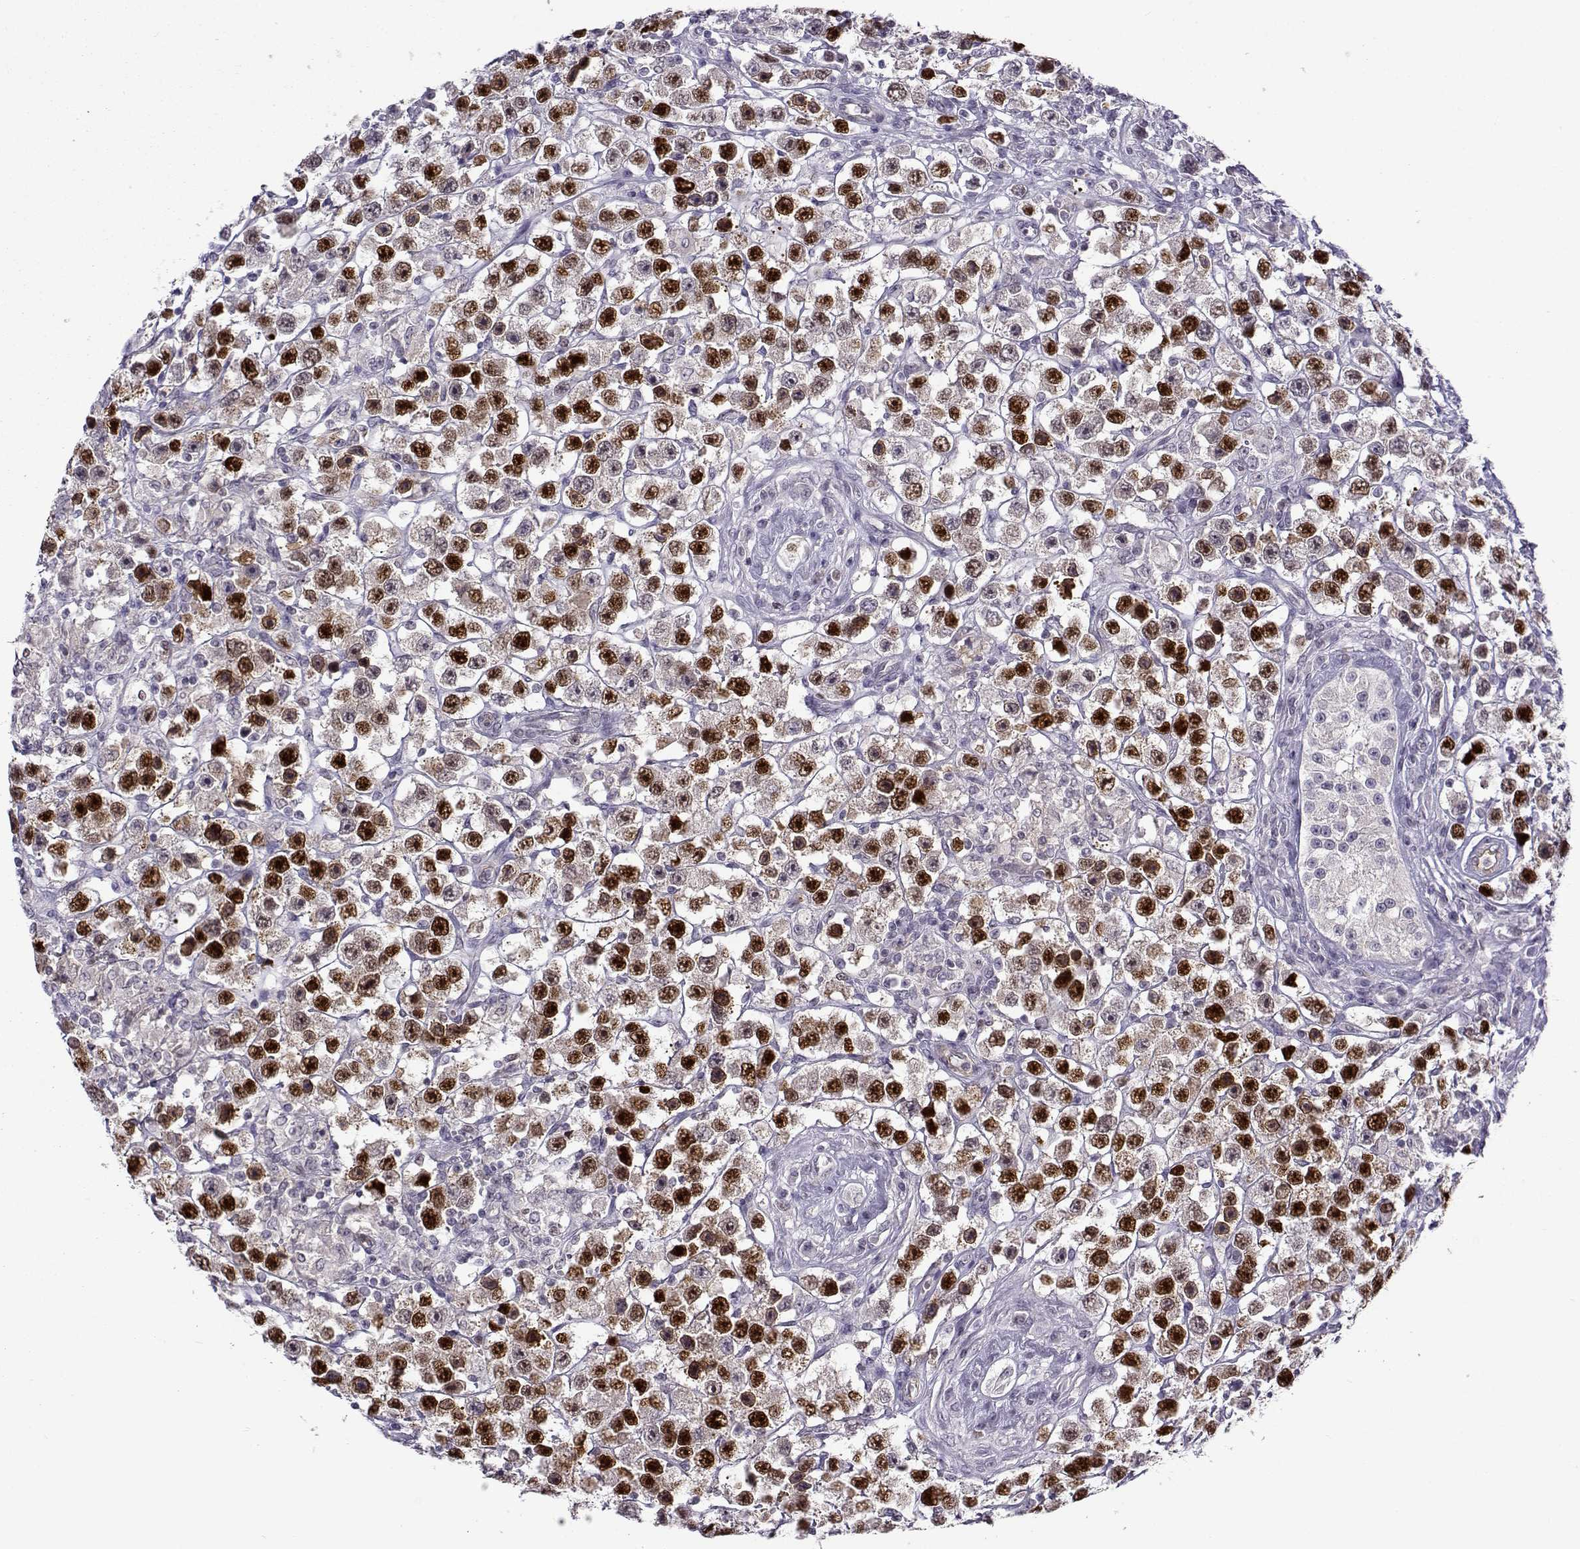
{"staining": {"intensity": "strong", "quantity": "25%-75%", "location": "cytoplasmic/membranous,nuclear"}, "tissue": "testis cancer", "cell_type": "Tumor cells", "image_type": "cancer", "snomed": [{"axis": "morphology", "description": "Seminoma, NOS"}, {"axis": "topography", "description": "Testis"}], "caption": "Tumor cells show strong cytoplasmic/membranous and nuclear positivity in approximately 25%-75% of cells in seminoma (testis). (Brightfield microscopy of DAB IHC at high magnification).", "gene": "BACH1", "patient": {"sex": "male", "age": 45}}